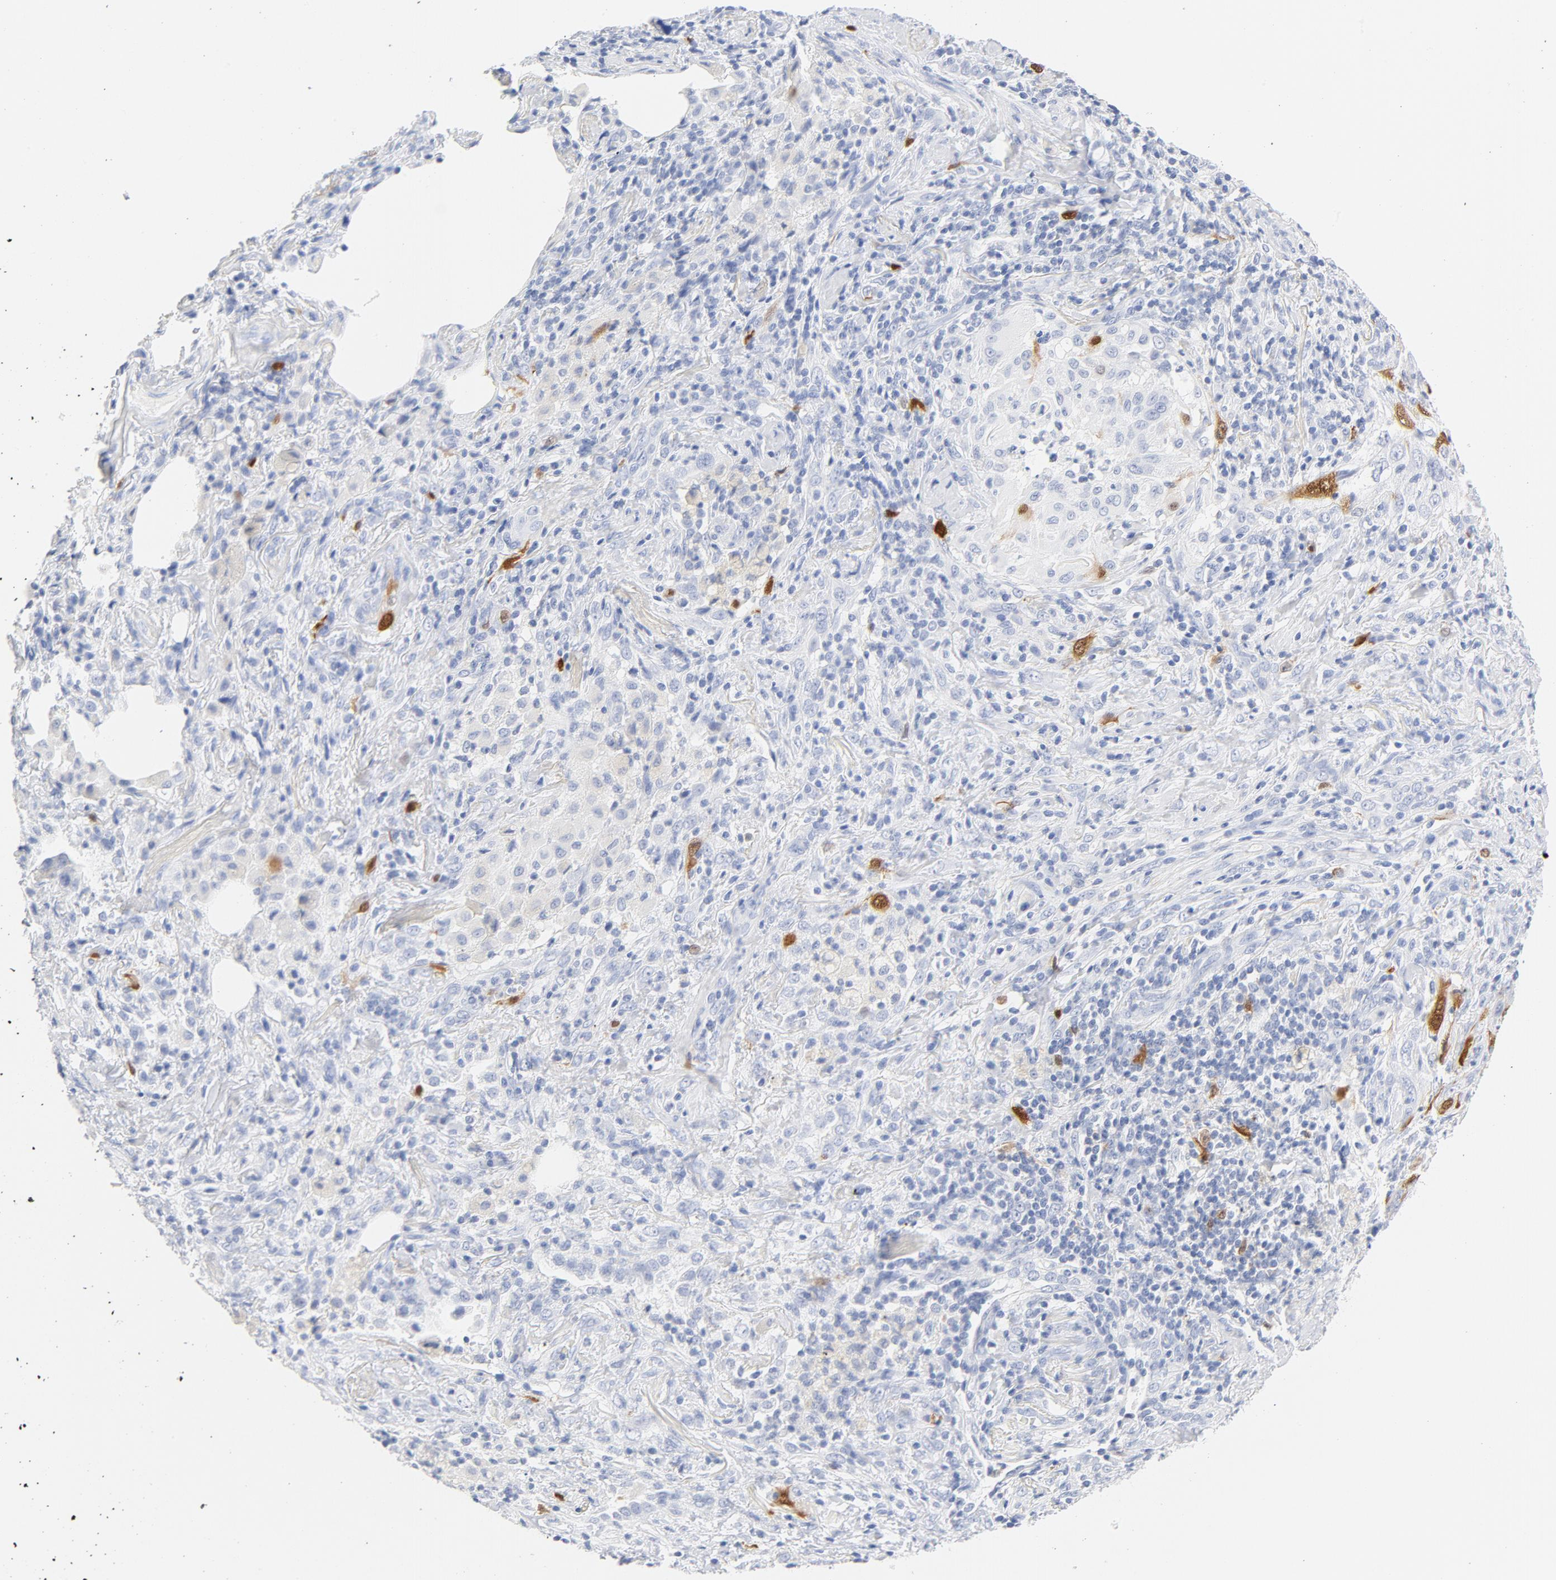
{"staining": {"intensity": "strong", "quantity": "<25%", "location": "cytoplasmic/membranous,nuclear"}, "tissue": "lung cancer", "cell_type": "Tumor cells", "image_type": "cancer", "snomed": [{"axis": "morphology", "description": "Squamous cell carcinoma, NOS"}, {"axis": "topography", "description": "Lung"}], "caption": "The image displays staining of lung cancer (squamous cell carcinoma), revealing strong cytoplasmic/membranous and nuclear protein expression (brown color) within tumor cells.", "gene": "CDC20", "patient": {"sex": "female", "age": 67}}